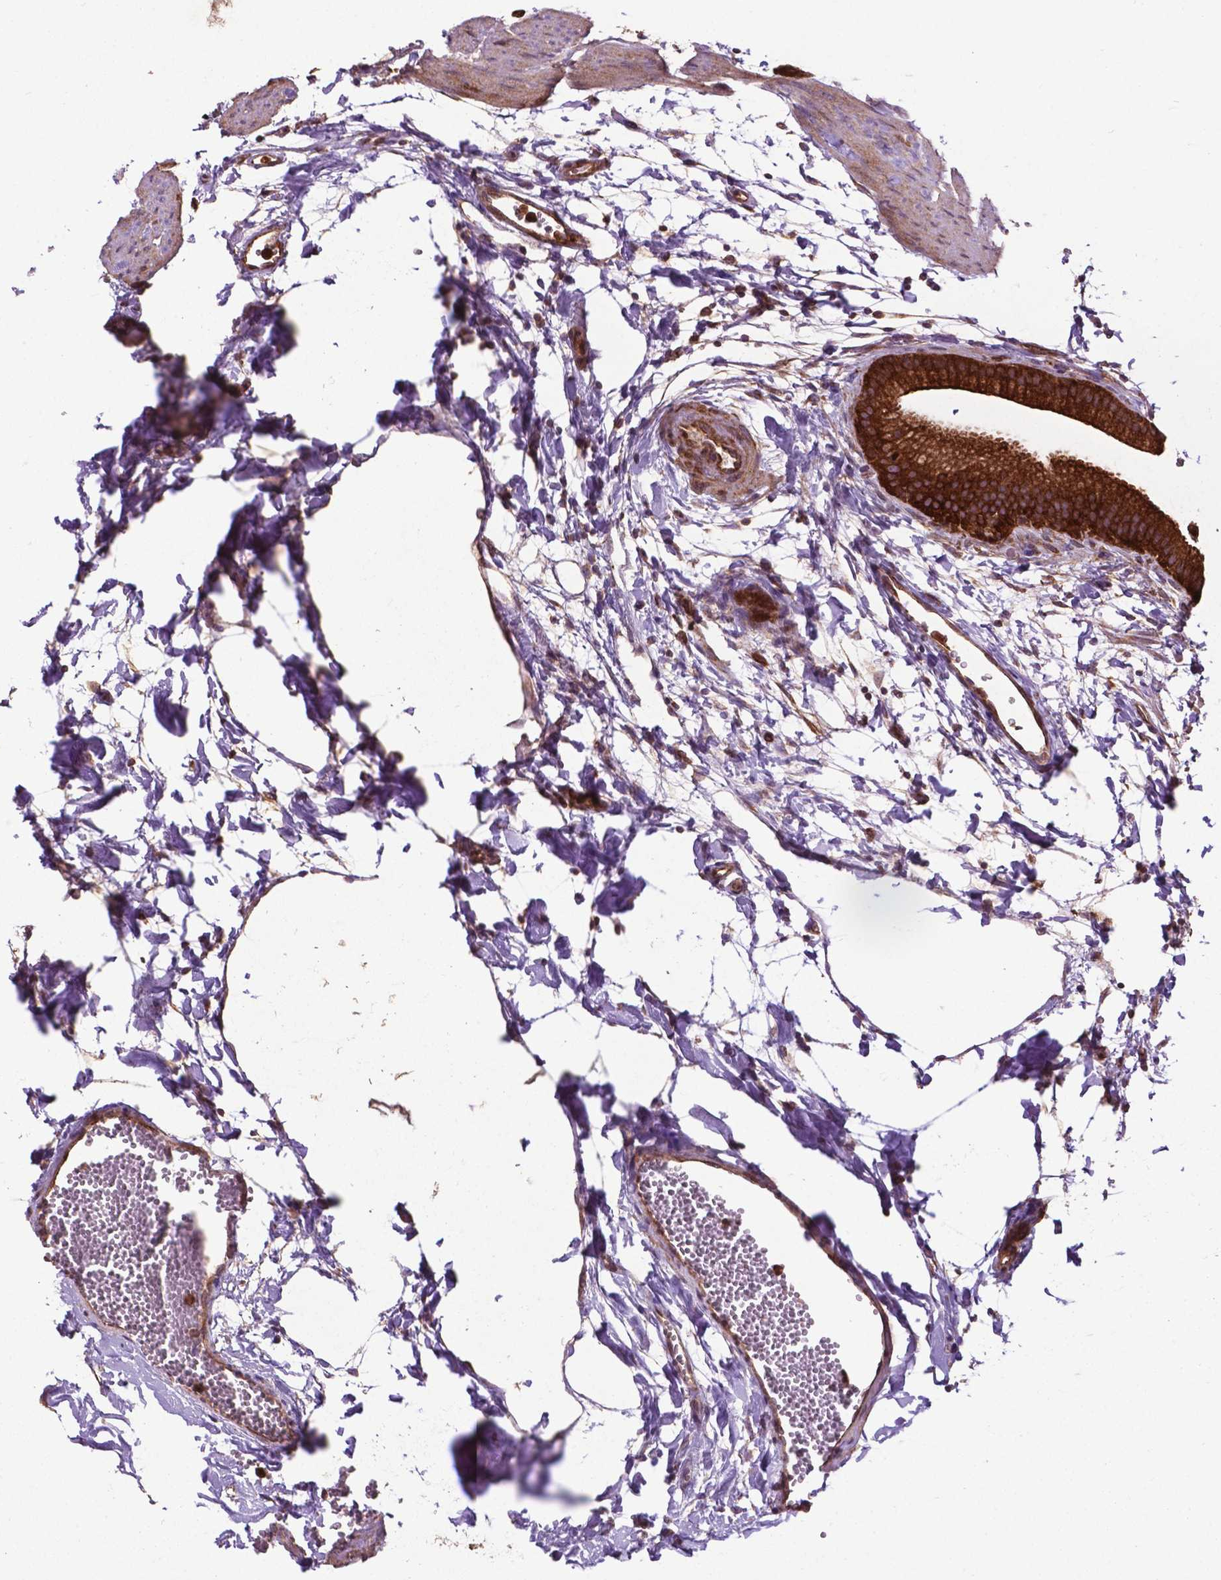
{"staining": {"intensity": "strong", "quantity": ">75%", "location": "cytoplasmic/membranous"}, "tissue": "gallbladder", "cell_type": "Glandular cells", "image_type": "normal", "snomed": [{"axis": "morphology", "description": "Normal tissue, NOS"}, {"axis": "topography", "description": "Gallbladder"}], "caption": "Glandular cells demonstrate strong cytoplasmic/membranous expression in about >75% of cells in normal gallbladder.", "gene": "SMAD3", "patient": {"sex": "female", "age": 63}}